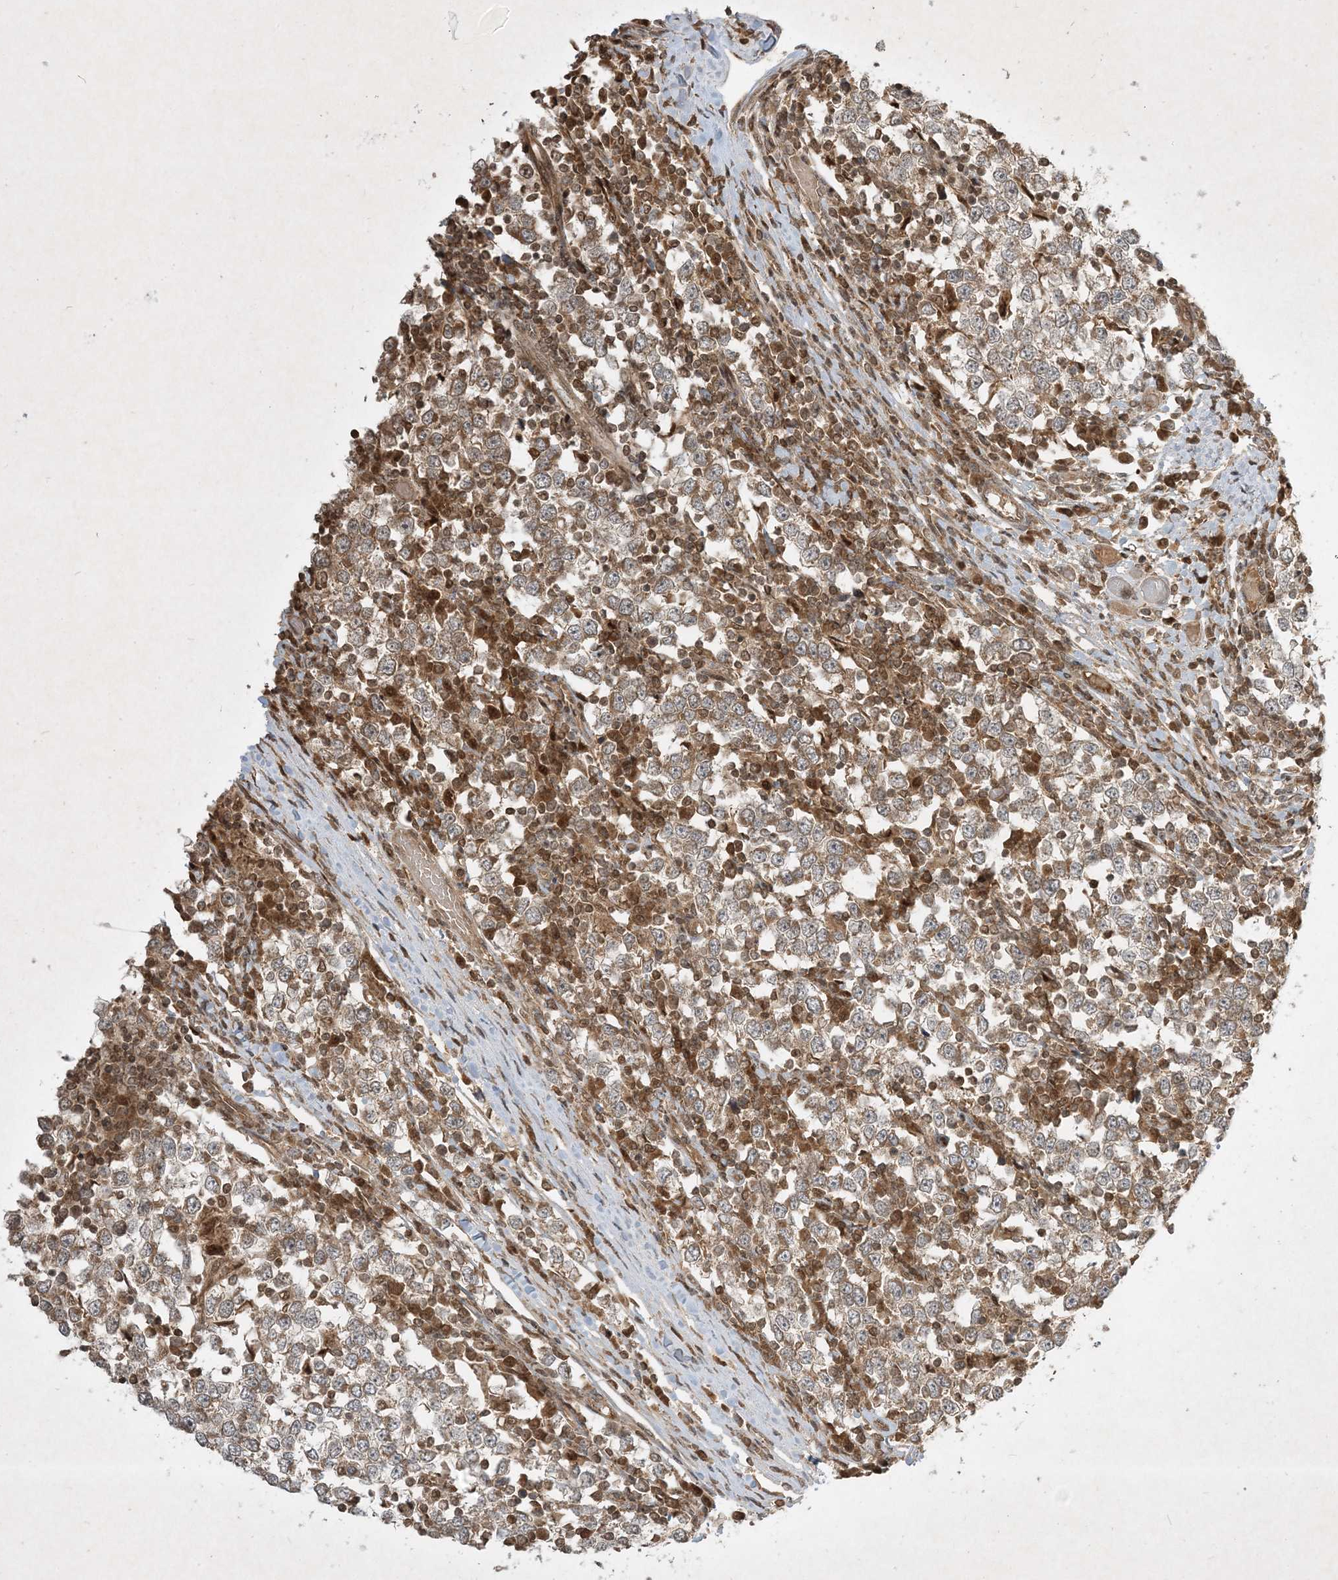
{"staining": {"intensity": "moderate", "quantity": ">75%", "location": "cytoplasmic/membranous"}, "tissue": "testis cancer", "cell_type": "Tumor cells", "image_type": "cancer", "snomed": [{"axis": "morphology", "description": "Seminoma, NOS"}, {"axis": "topography", "description": "Testis"}], "caption": "Tumor cells display medium levels of moderate cytoplasmic/membranous staining in about >75% of cells in human testis seminoma. The protein is shown in brown color, while the nuclei are stained blue.", "gene": "PLTP", "patient": {"sex": "male", "age": 65}}